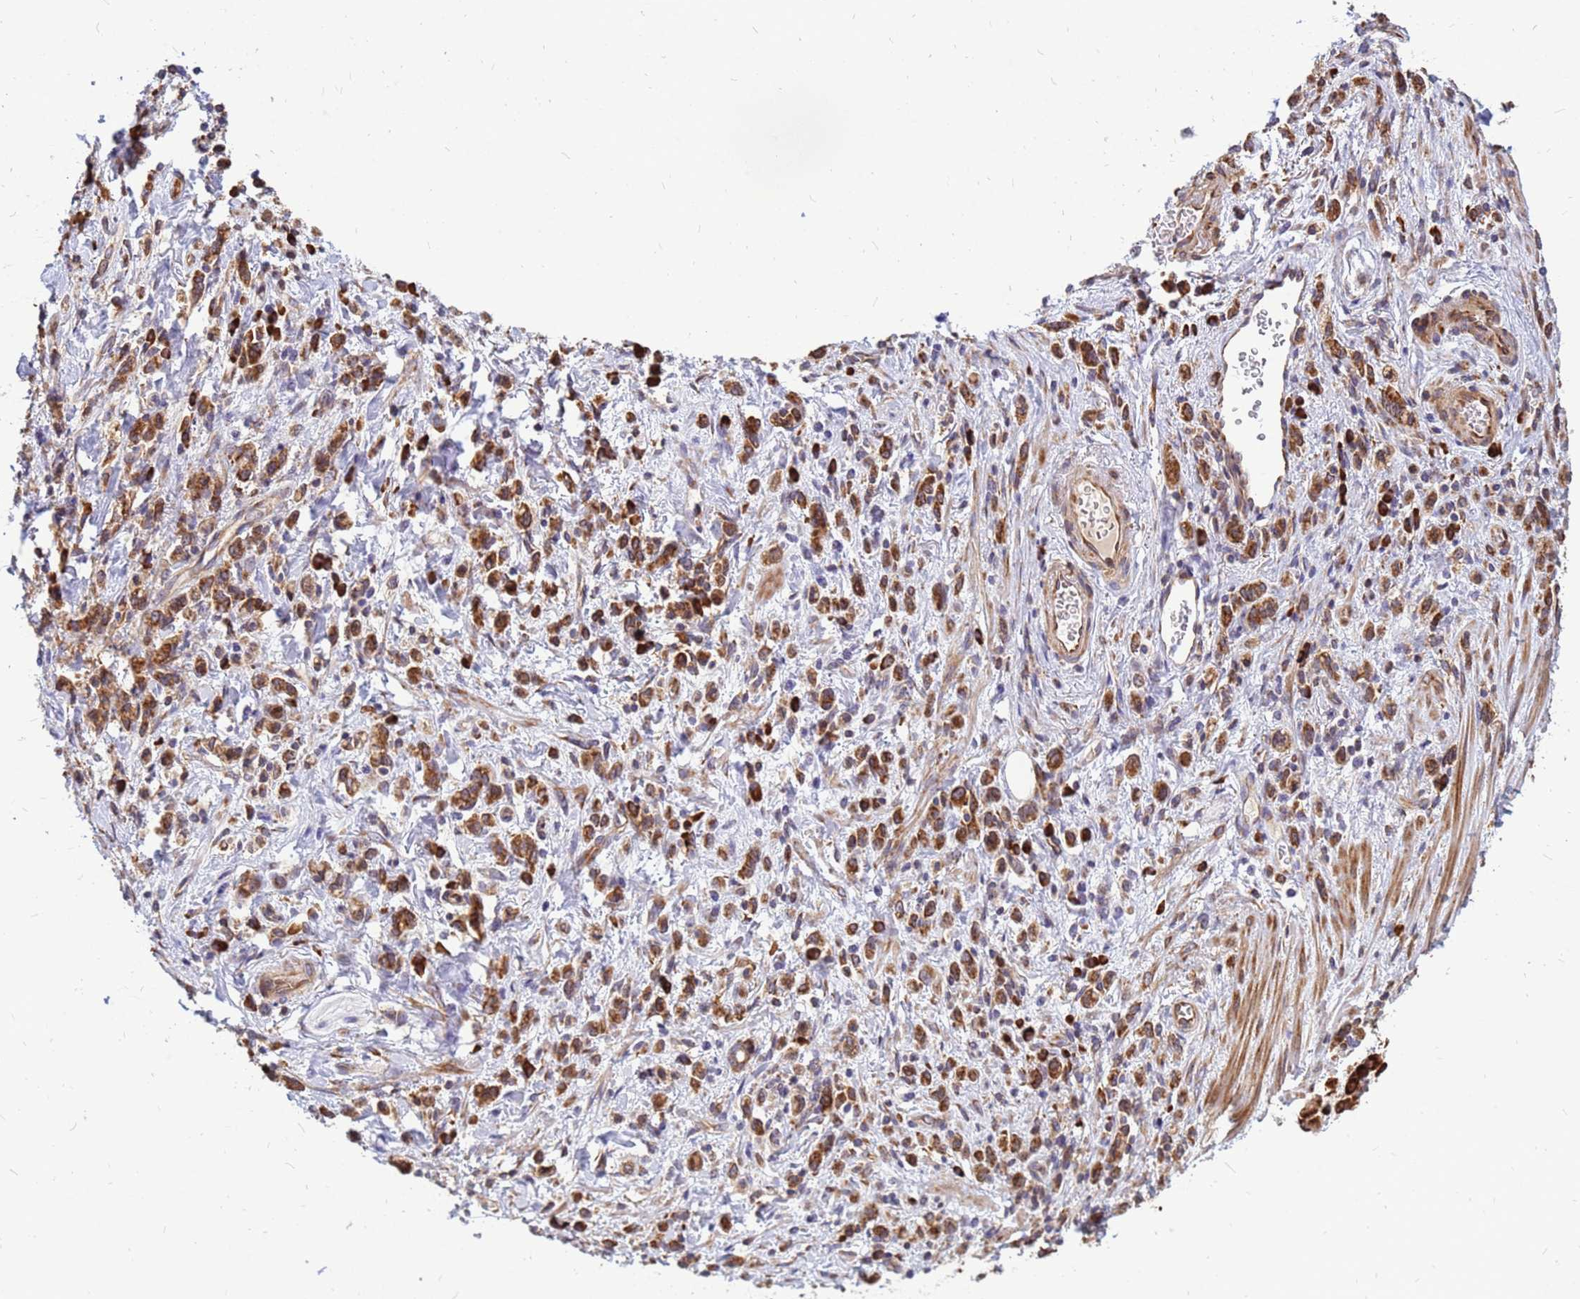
{"staining": {"intensity": "strong", "quantity": ">75%", "location": "cytoplasmic/membranous"}, "tissue": "stomach cancer", "cell_type": "Tumor cells", "image_type": "cancer", "snomed": [{"axis": "morphology", "description": "Adenocarcinoma, NOS"}, {"axis": "topography", "description": "Stomach"}], "caption": "Stomach cancer stained with a brown dye demonstrates strong cytoplasmic/membranous positive staining in about >75% of tumor cells.", "gene": "RPL8", "patient": {"sex": "male", "age": 77}}